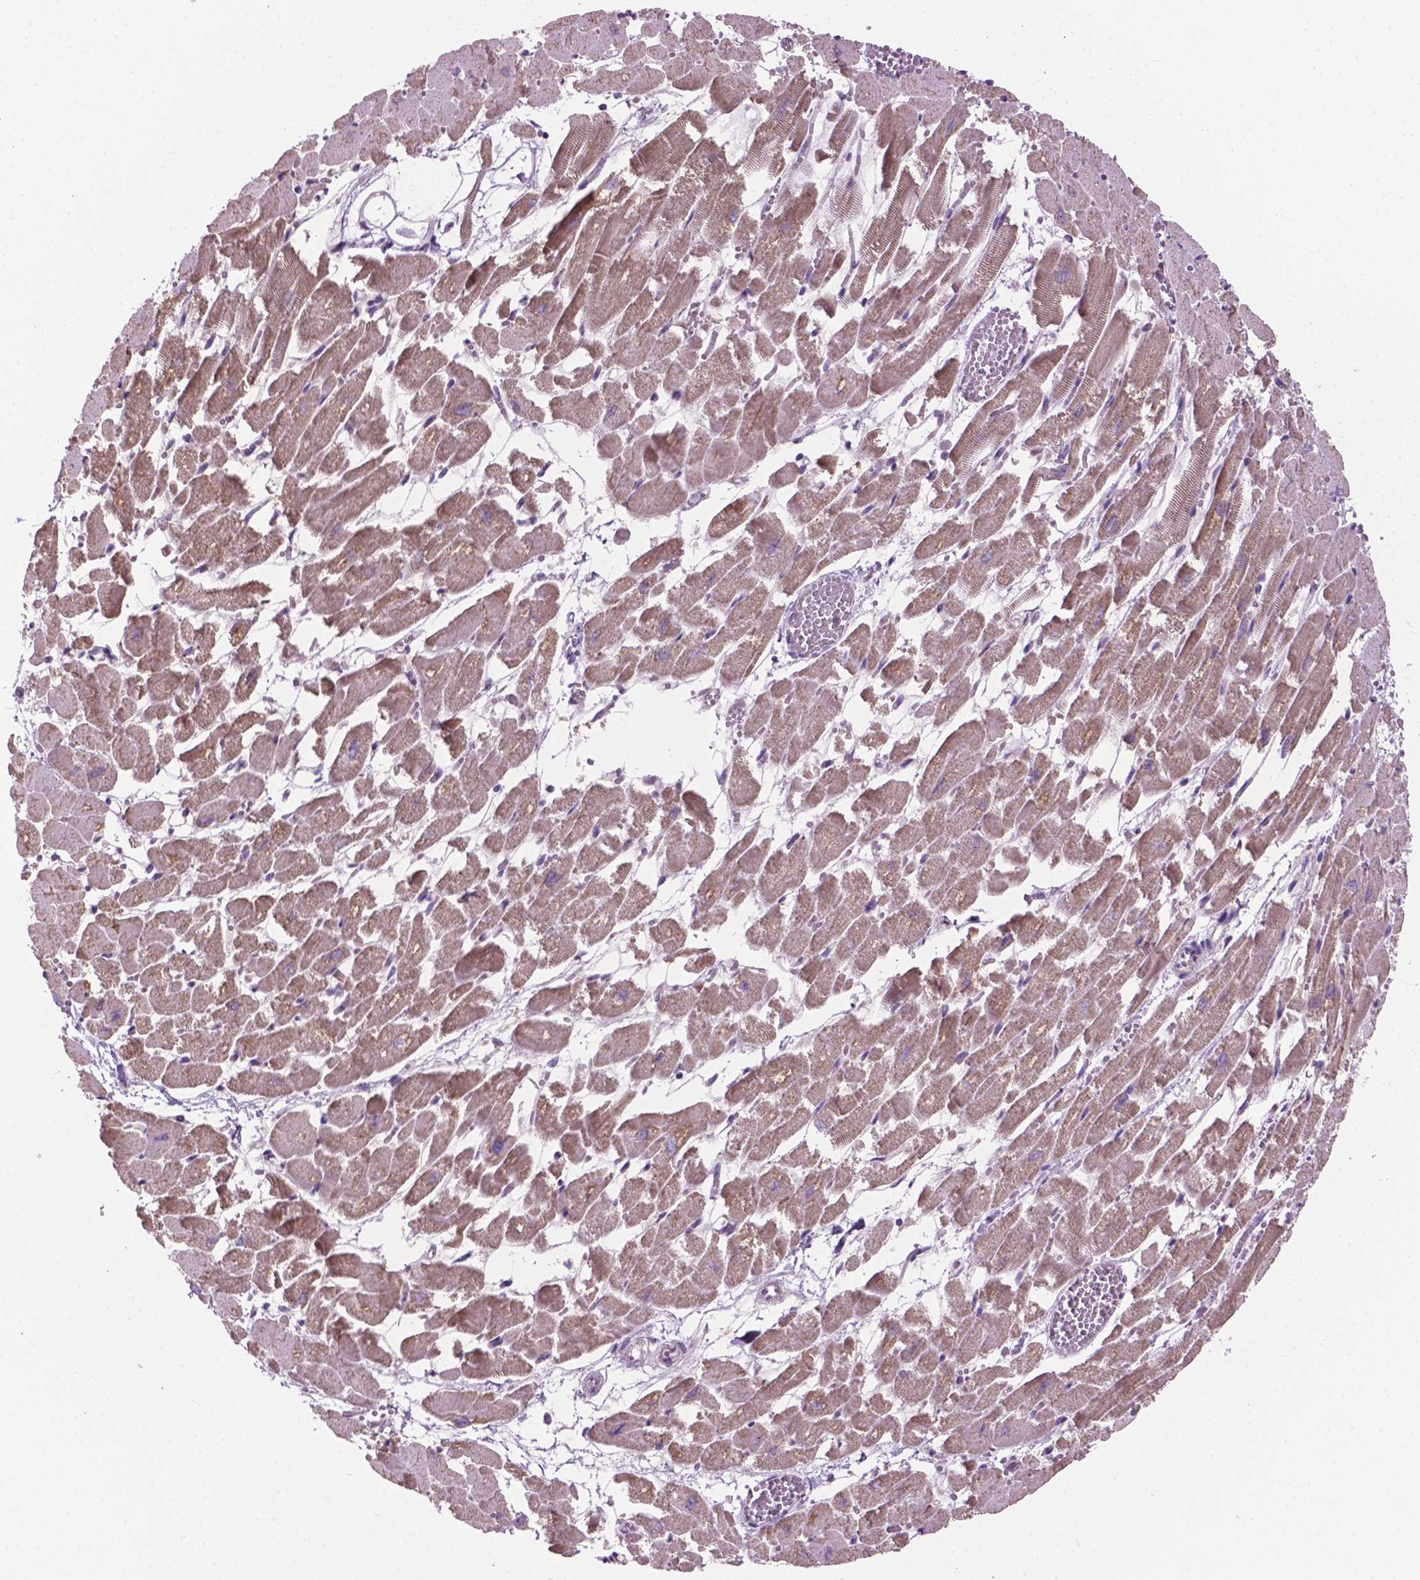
{"staining": {"intensity": "moderate", "quantity": ">75%", "location": "cytoplasmic/membranous"}, "tissue": "heart muscle", "cell_type": "Cardiomyocytes", "image_type": "normal", "snomed": [{"axis": "morphology", "description": "Normal tissue, NOS"}, {"axis": "topography", "description": "Heart"}], "caption": "The micrograph reveals staining of benign heart muscle, revealing moderate cytoplasmic/membranous protein staining (brown color) within cardiomyocytes. The protein of interest is stained brown, and the nuclei are stained in blue (DAB (3,3'-diaminobenzidine) IHC with brightfield microscopy, high magnification).", "gene": "MZT1", "patient": {"sex": "female", "age": 52}}